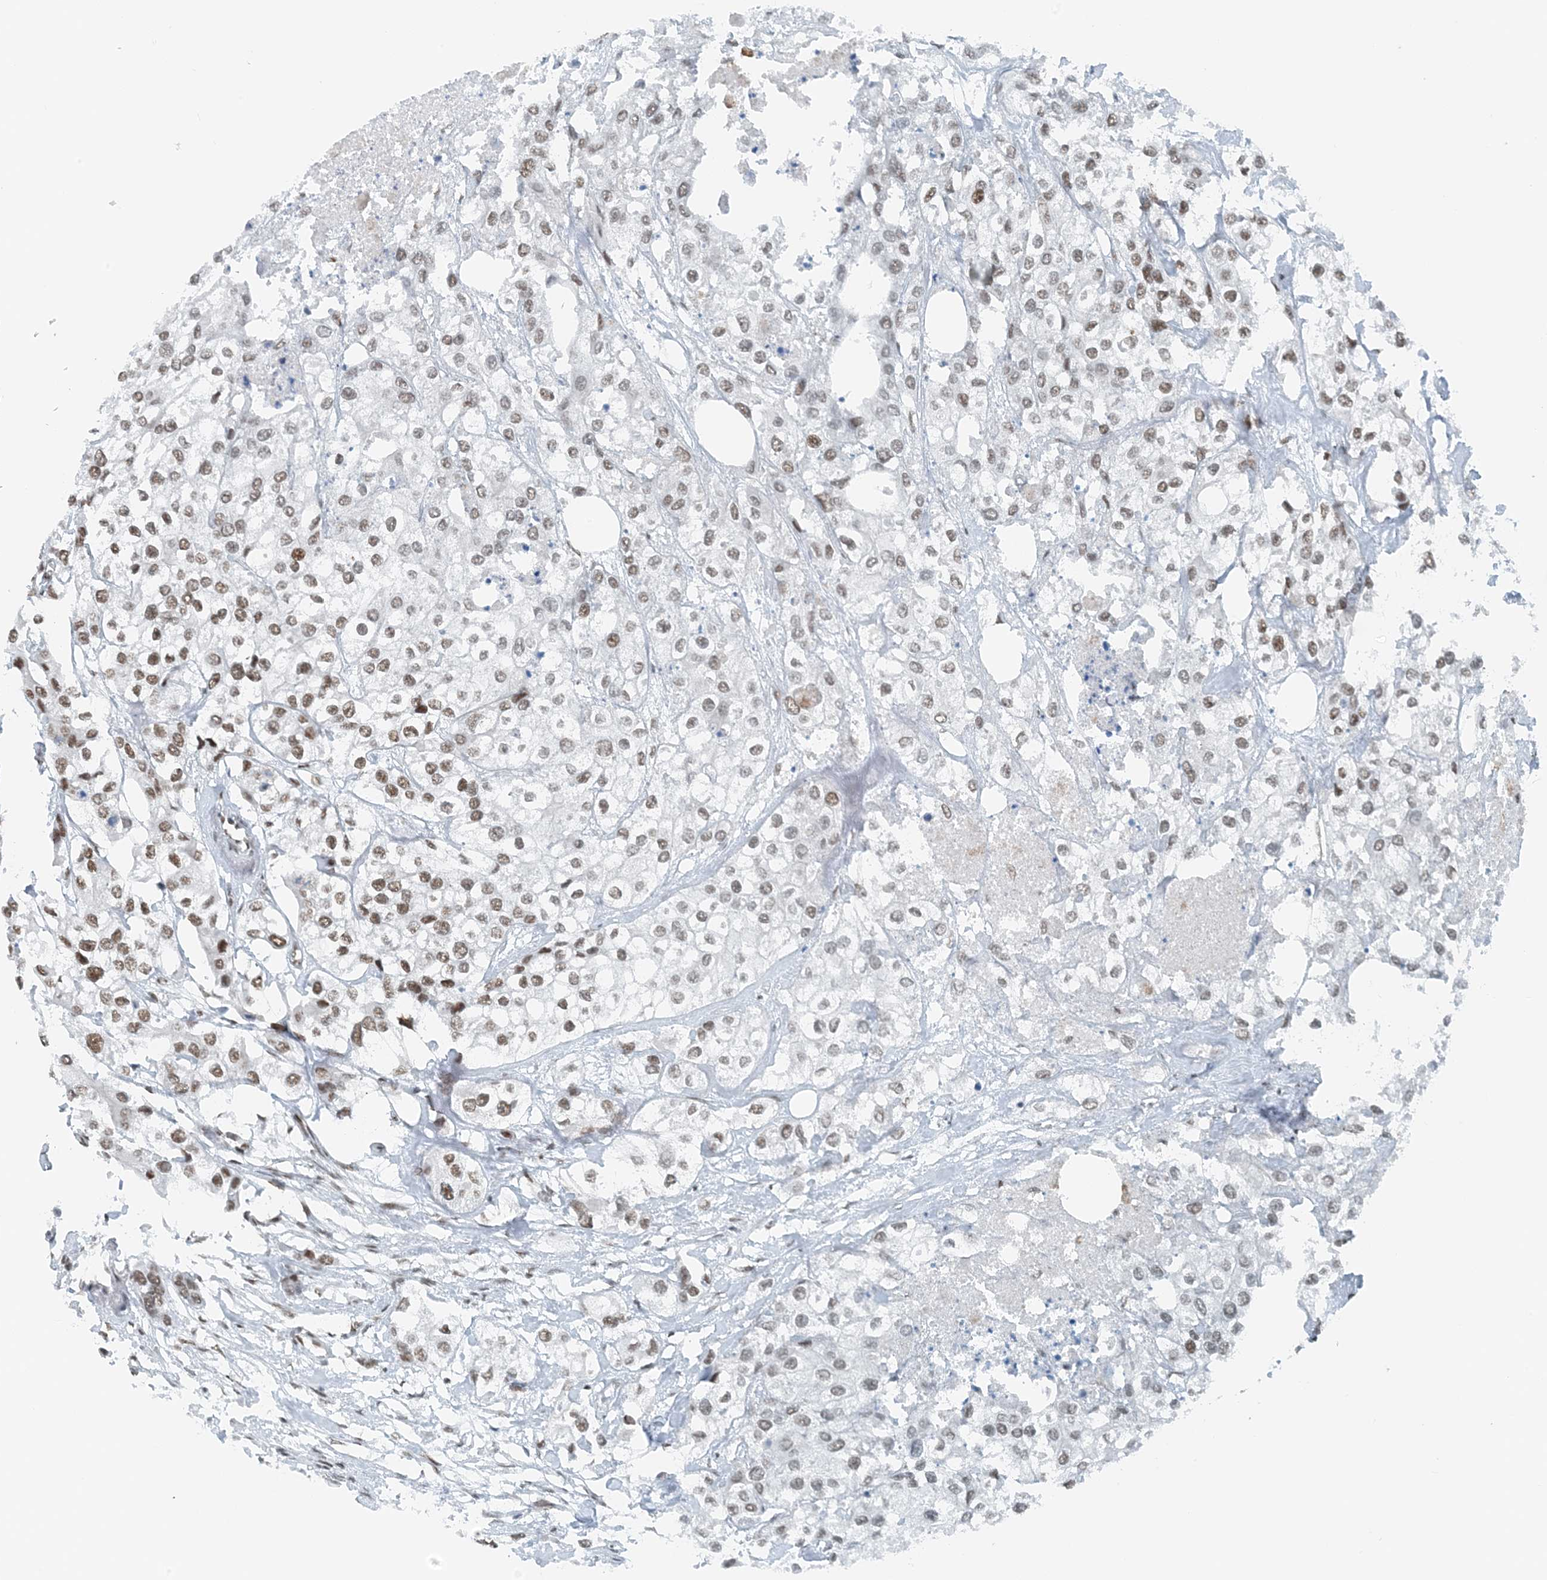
{"staining": {"intensity": "moderate", "quantity": ">75%", "location": "nuclear"}, "tissue": "urothelial cancer", "cell_type": "Tumor cells", "image_type": "cancer", "snomed": [{"axis": "morphology", "description": "Urothelial carcinoma, High grade"}, {"axis": "topography", "description": "Urinary bladder"}], "caption": "There is medium levels of moderate nuclear staining in tumor cells of high-grade urothelial carcinoma, as demonstrated by immunohistochemical staining (brown color).", "gene": "ZNF500", "patient": {"sex": "male", "age": 64}}